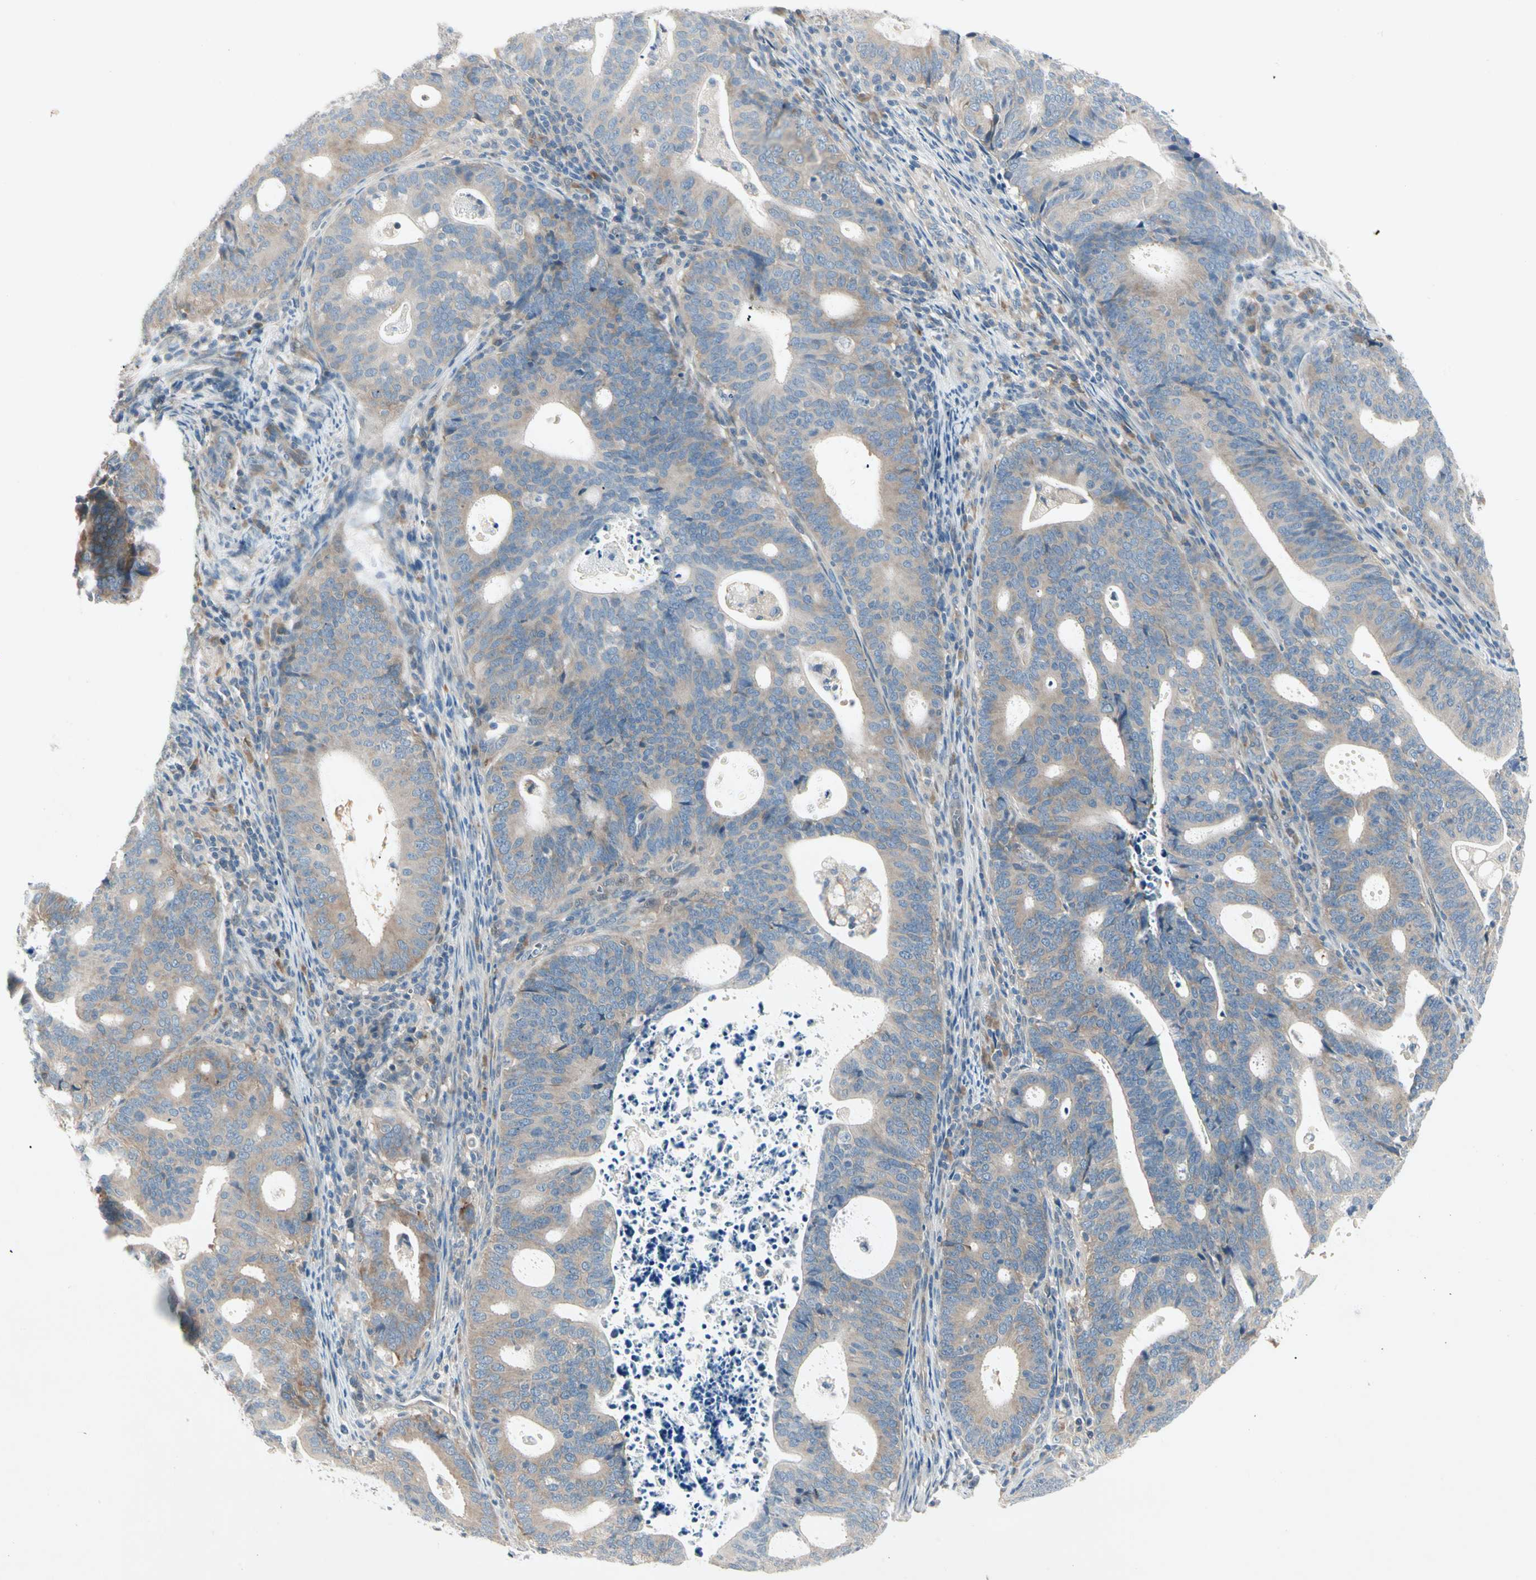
{"staining": {"intensity": "weak", "quantity": ">75%", "location": "cytoplasmic/membranous"}, "tissue": "endometrial cancer", "cell_type": "Tumor cells", "image_type": "cancer", "snomed": [{"axis": "morphology", "description": "Adenocarcinoma, NOS"}, {"axis": "topography", "description": "Uterus"}], "caption": "A micrograph of endometrial adenocarcinoma stained for a protein demonstrates weak cytoplasmic/membranous brown staining in tumor cells. Nuclei are stained in blue.", "gene": "IL1R1", "patient": {"sex": "female", "age": 83}}